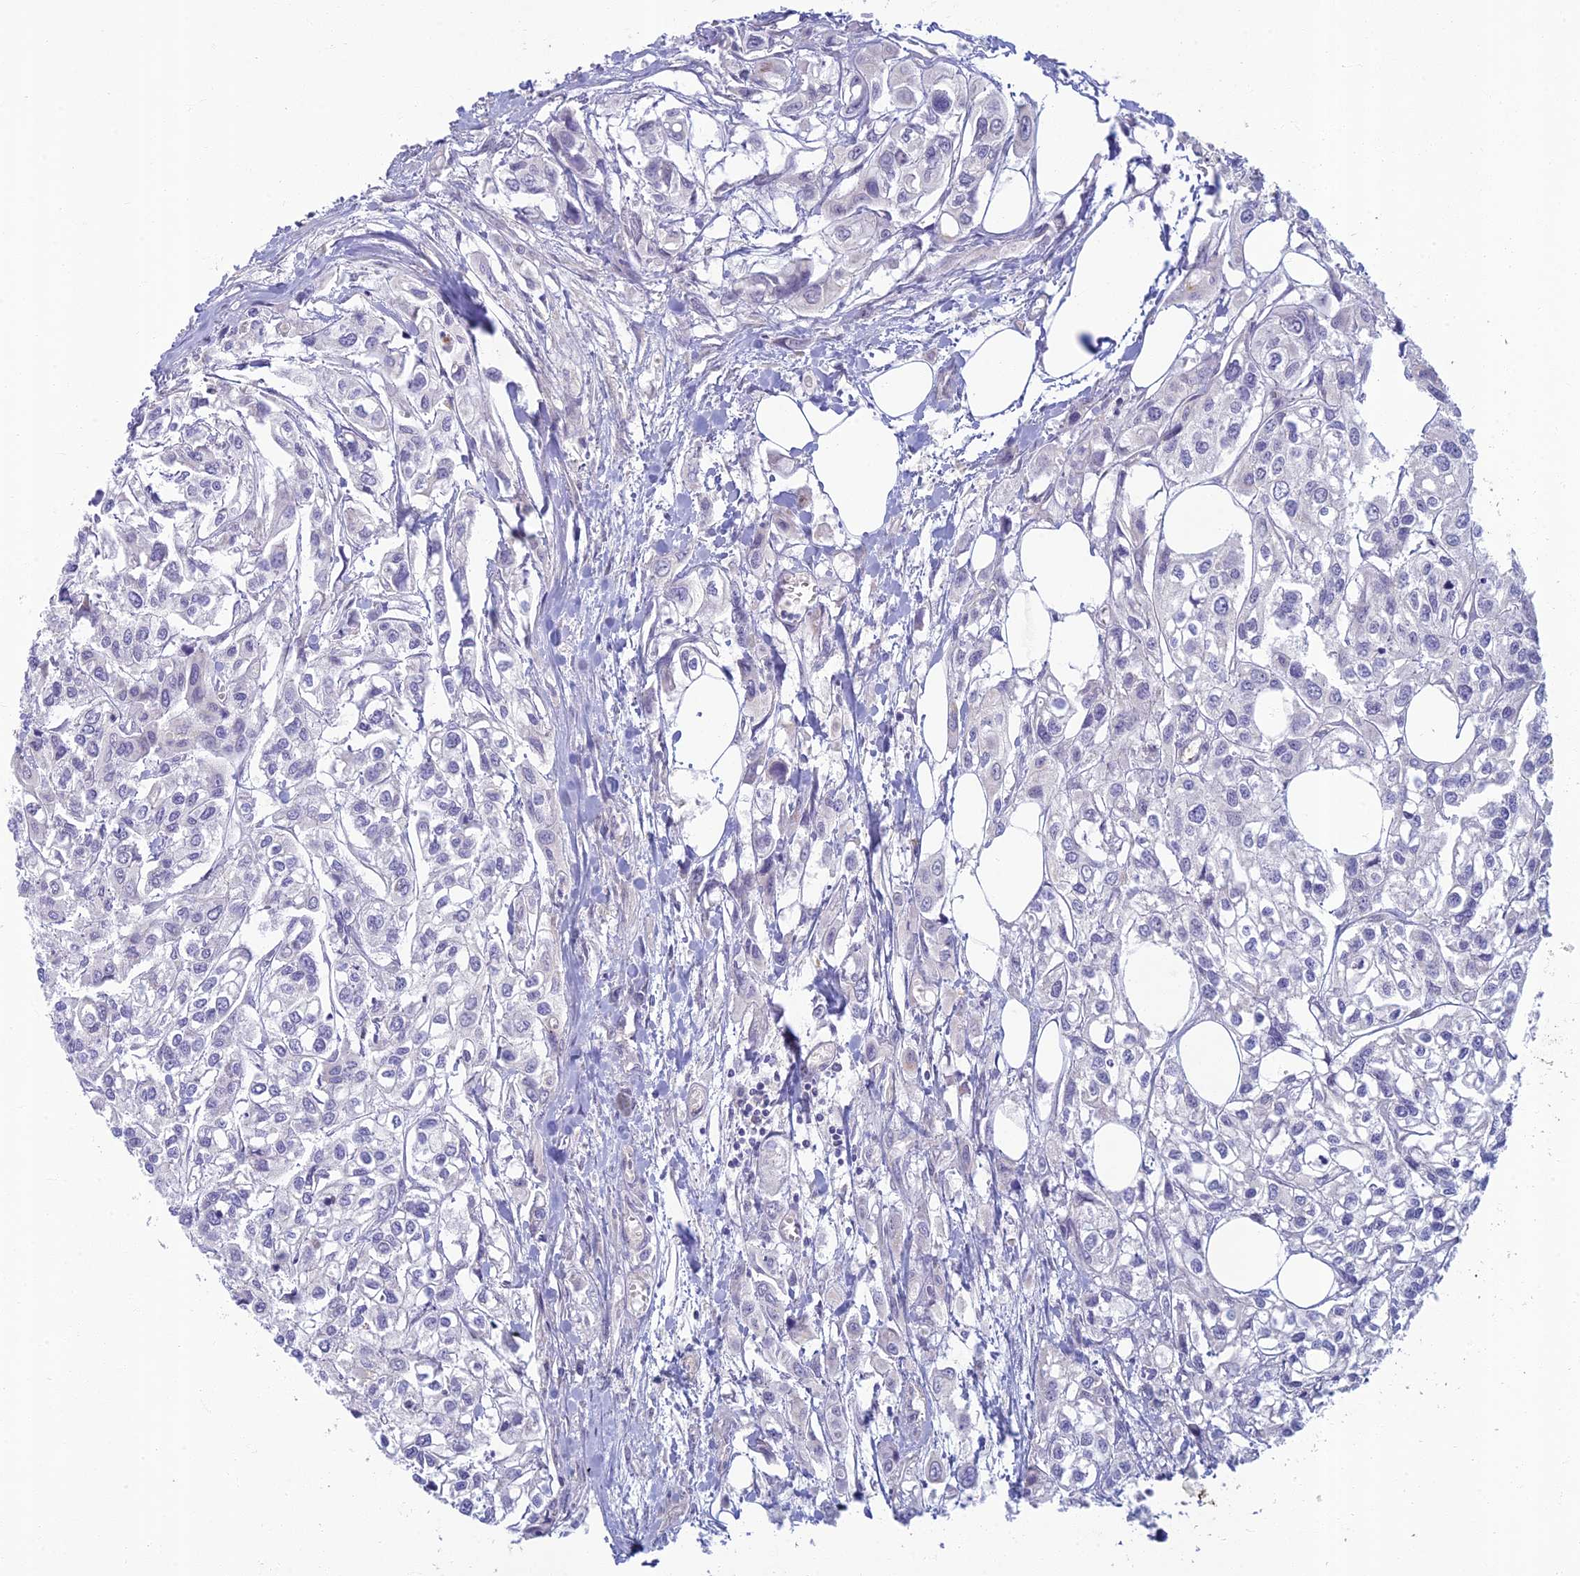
{"staining": {"intensity": "negative", "quantity": "none", "location": "none"}, "tissue": "urothelial cancer", "cell_type": "Tumor cells", "image_type": "cancer", "snomed": [{"axis": "morphology", "description": "Urothelial carcinoma, High grade"}, {"axis": "topography", "description": "Urinary bladder"}], "caption": "Image shows no protein expression in tumor cells of urothelial cancer tissue.", "gene": "SLC25A41", "patient": {"sex": "male", "age": 67}}